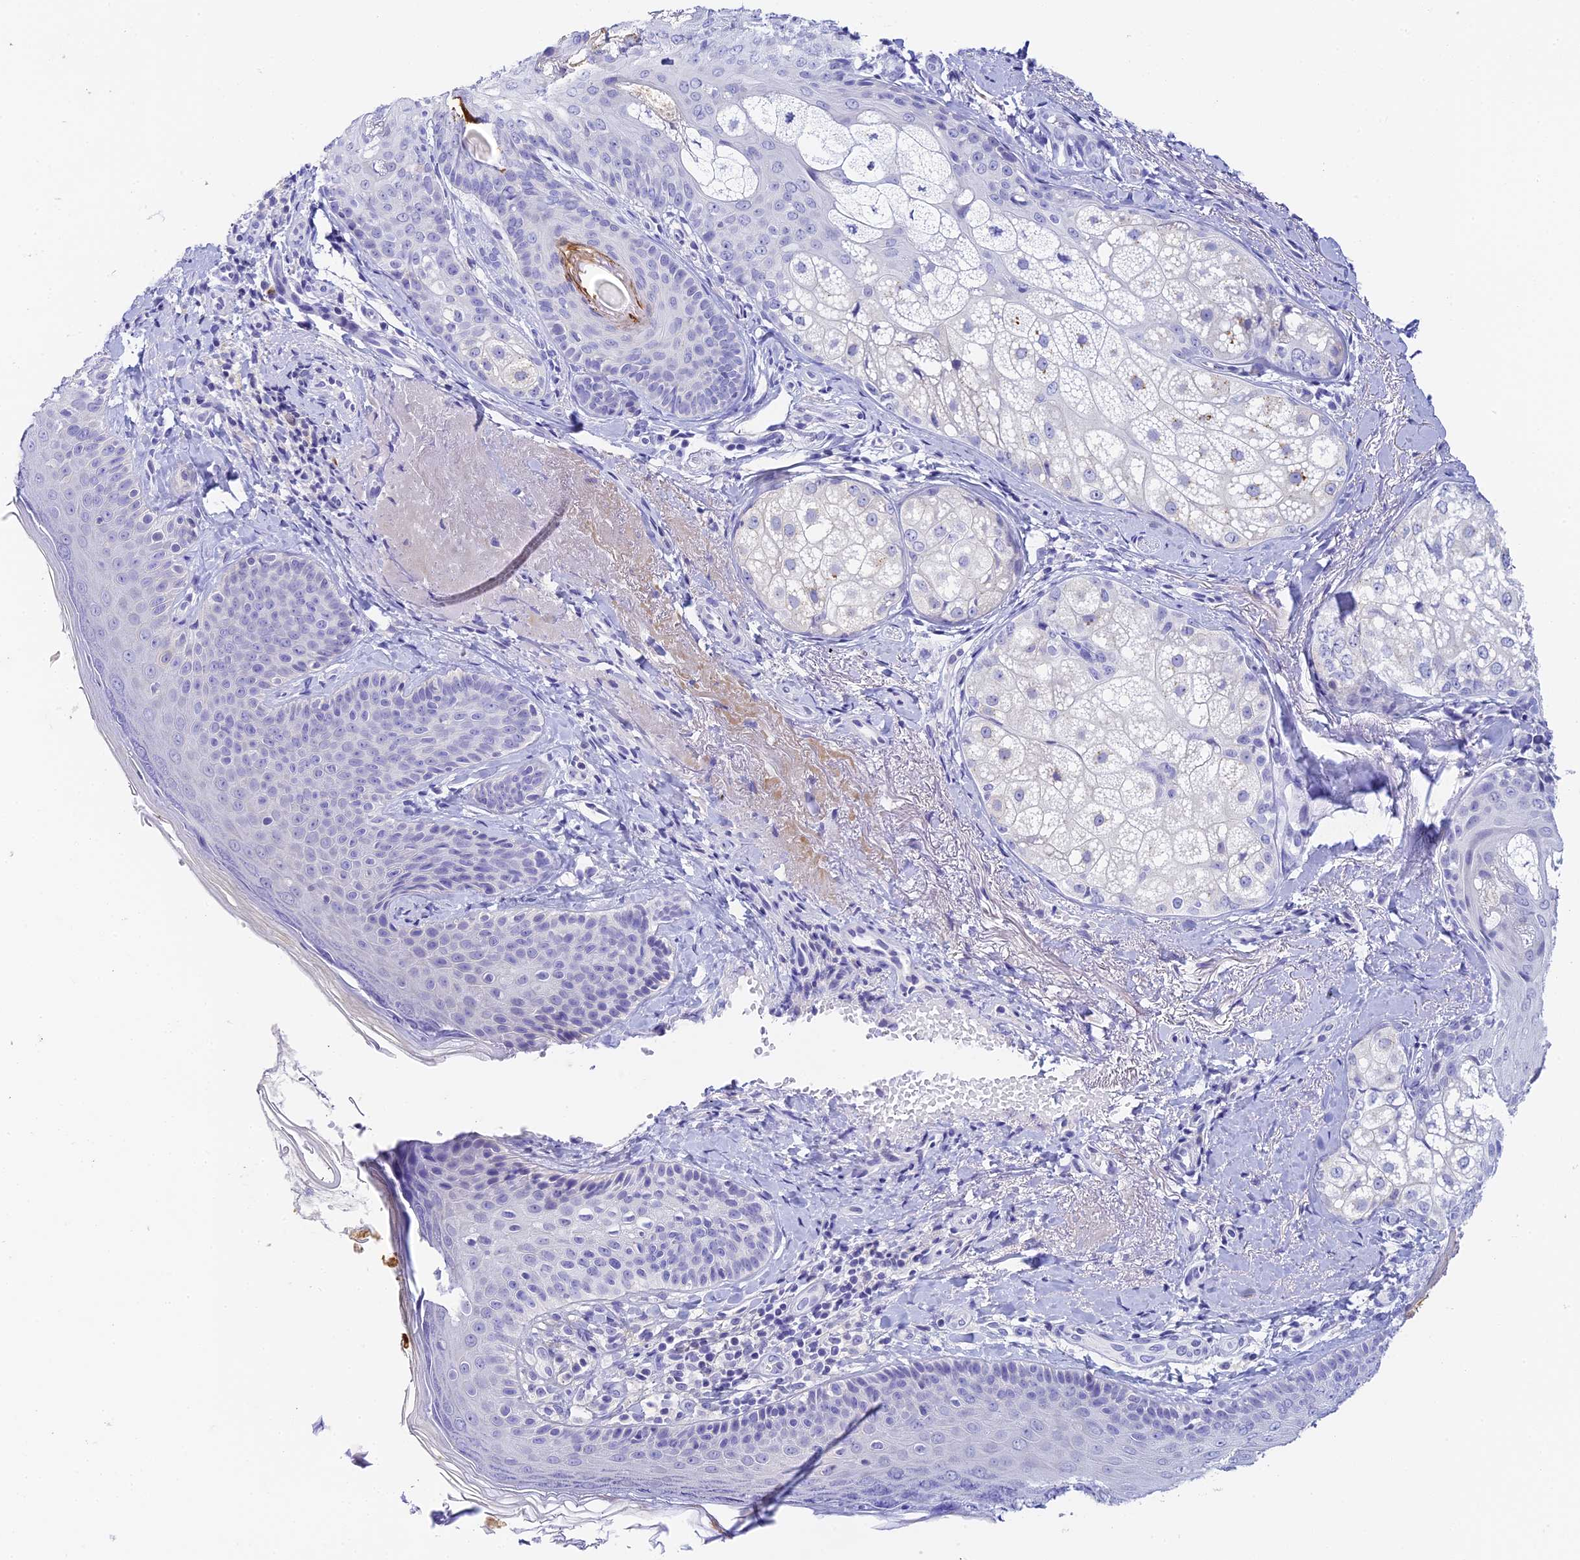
{"staining": {"intensity": "negative", "quantity": "none", "location": "none"}, "tissue": "skin", "cell_type": "Fibroblasts", "image_type": "normal", "snomed": [{"axis": "morphology", "description": "Normal tissue, NOS"}, {"axis": "topography", "description": "Skin"}], "caption": "Human skin stained for a protein using immunohistochemistry (IHC) shows no staining in fibroblasts.", "gene": "C12orf29", "patient": {"sex": "male", "age": 57}}